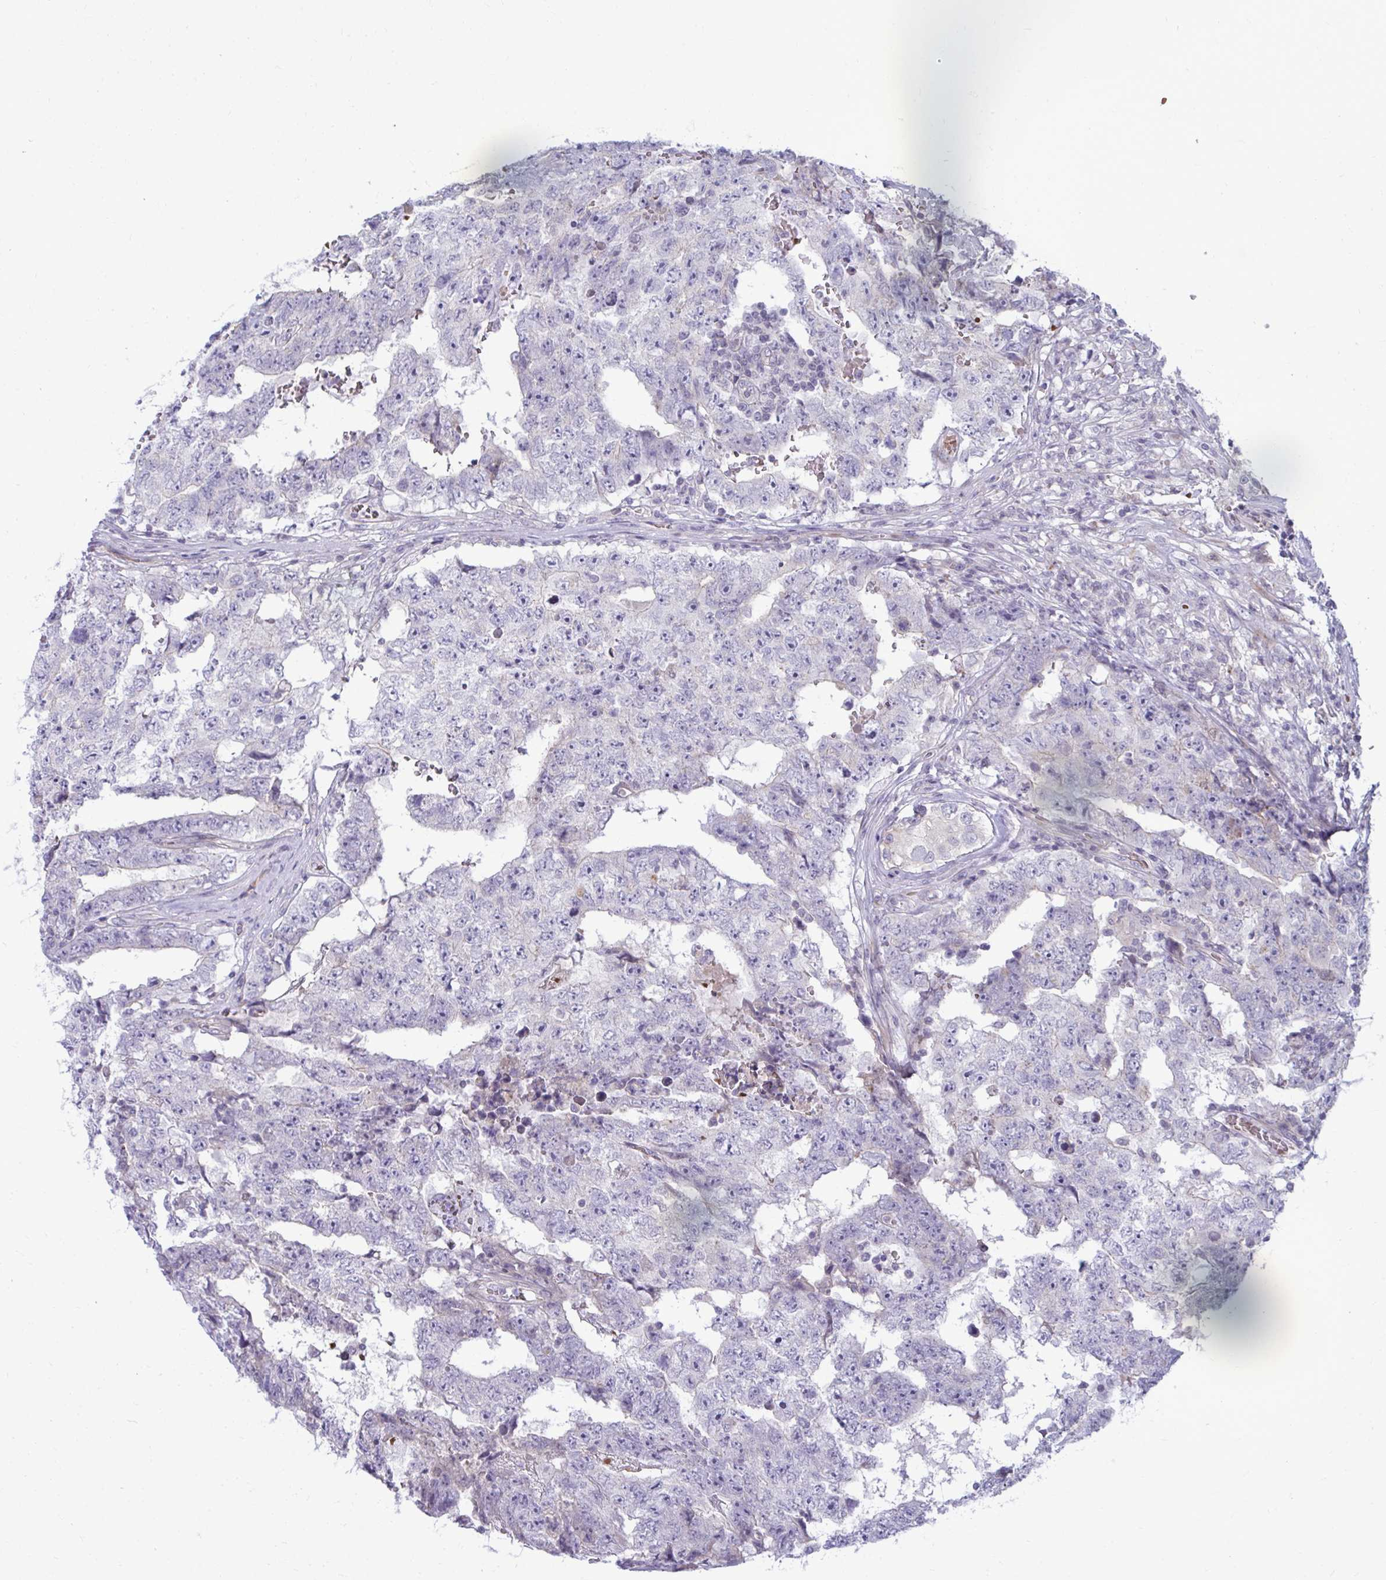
{"staining": {"intensity": "negative", "quantity": "none", "location": "none"}, "tissue": "testis cancer", "cell_type": "Tumor cells", "image_type": "cancer", "snomed": [{"axis": "morphology", "description": "Carcinoma, Embryonal, NOS"}, {"axis": "topography", "description": "Testis"}], "caption": "The immunohistochemistry (IHC) micrograph has no significant positivity in tumor cells of testis cancer tissue.", "gene": "SLC14A1", "patient": {"sex": "male", "age": 25}}